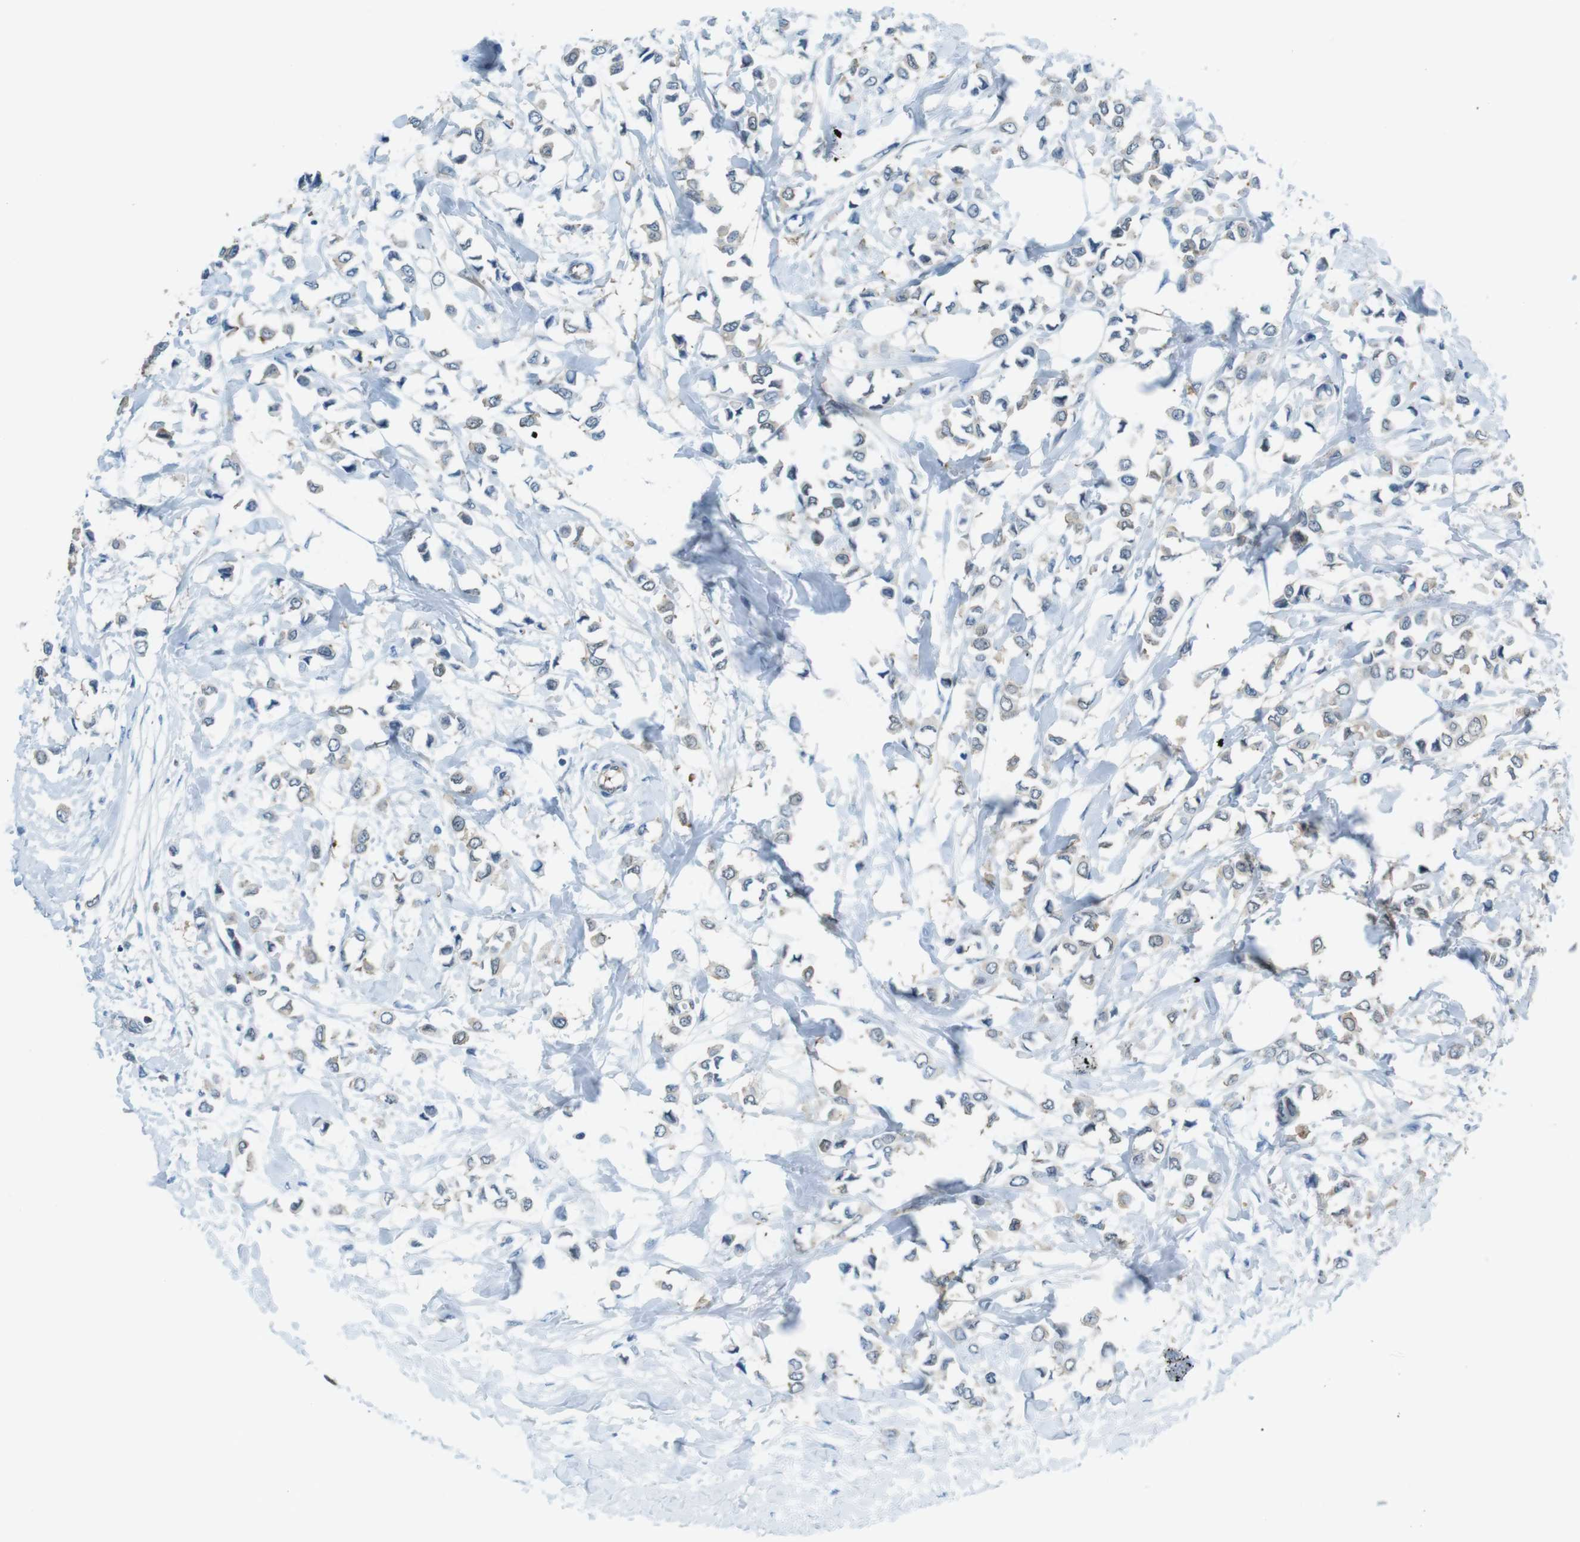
{"staining": {"intensity": "weak", "quantity": "<25%", "location": "cytoplasmic/membranous"}, "tissue": "breast cancer", "cell_type": "Tumor cells", "image_type": "cancer", "snomed": [{"axis": "morphology", "description": "Lobular carcinoma"}, {"axis": "topography", "description": "Breast"}], "caption": "Breast cancer was stained to show a protein in brown. There is no significant positivity in tumor cells.", "gene": "TES", "patient": {"sex": "female", "age": 51}}